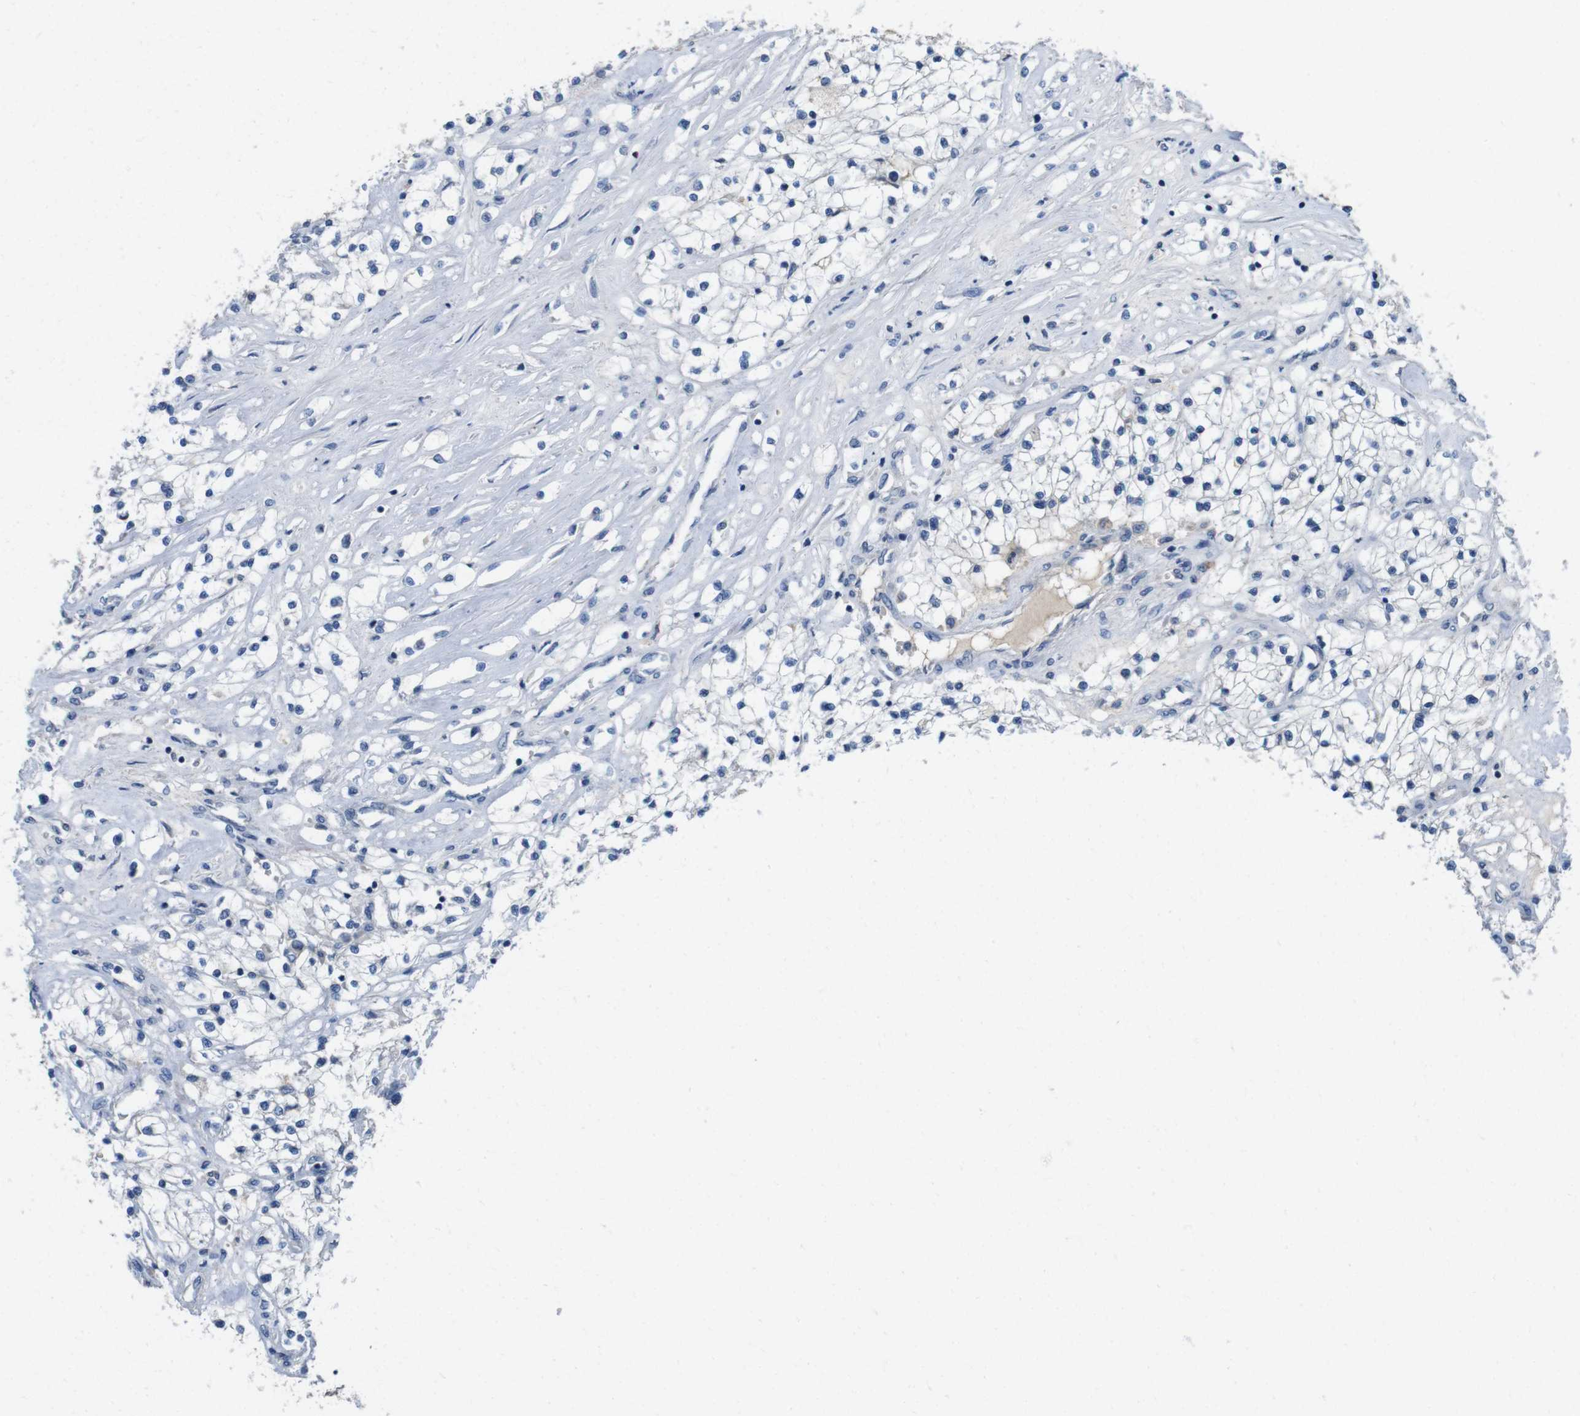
{"staining": {"intensity": "negative", "quantity": "none", "location": "none"}, "tissue": "renal cancer", "cell_type": "Tumor cells", "image_type": "cancer", "snomed": [{"axis": "morphology", "description": "Adenocarcinoma, NOS"}, {"axis": "topography", "description": "Kidney"}], "caption": "Immunohistochemistry photomicrograph of neoplastic tissue: renal cancer (adenocarcinoma) stained with DAB (3,3'-diaminobenzidine) demonstrates no significant protein positivity in tumor cells.", "gene": "SLC2A8", "patient": {"sex": "male", "age": 68}}